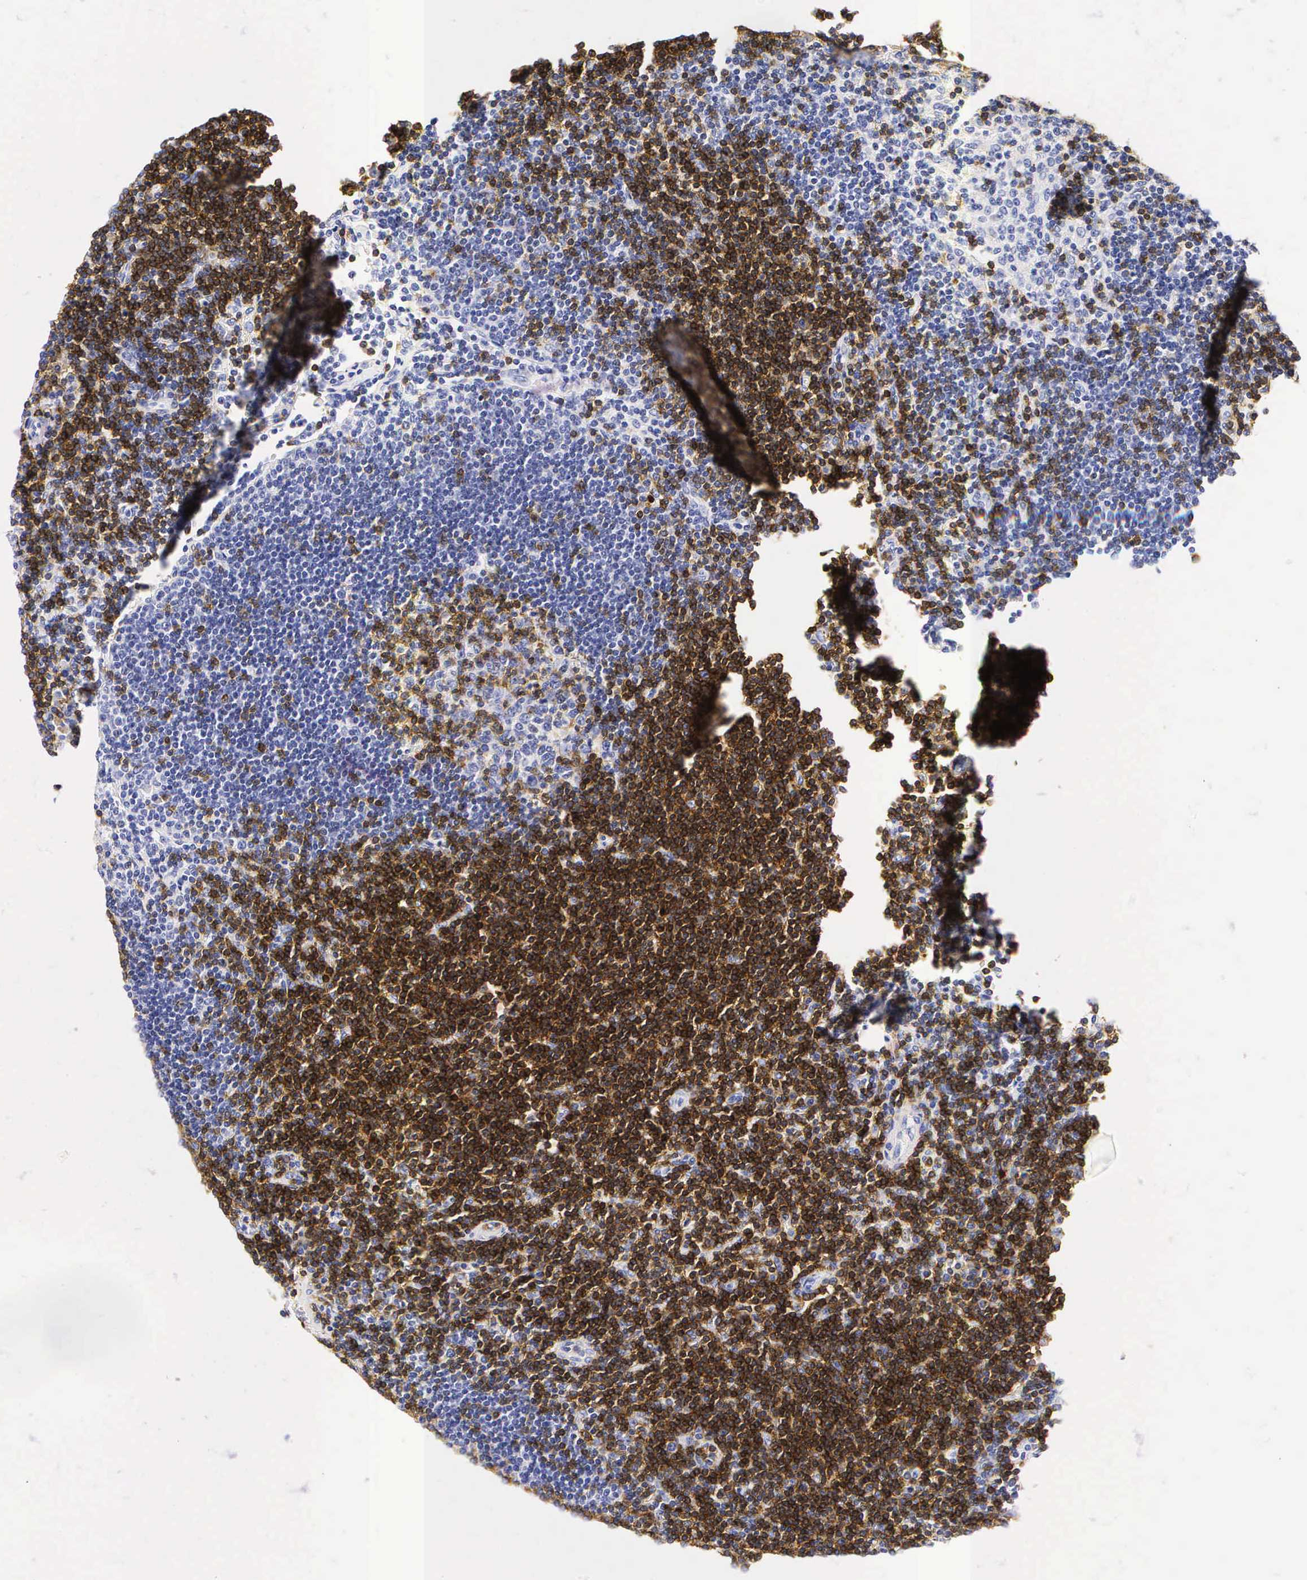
{"staining": {"intensity": "negative", "quantity": "none", "location": "none"}, "tissue": "lymph node", "cell_type": "Germinal center cells", "image_type": "normal", "snomed": [{"axis": "morphology", "description": "Normal tissue, NOS"}, {"axis": "topography", "description": "Lymph node"}], "caption": "A micrograph of human lymph node is negative for staining in germinal center cells. Nuclei are stained in blue.", "gene": "CD3E", "patient": {"sex": "female", "age": 53}}